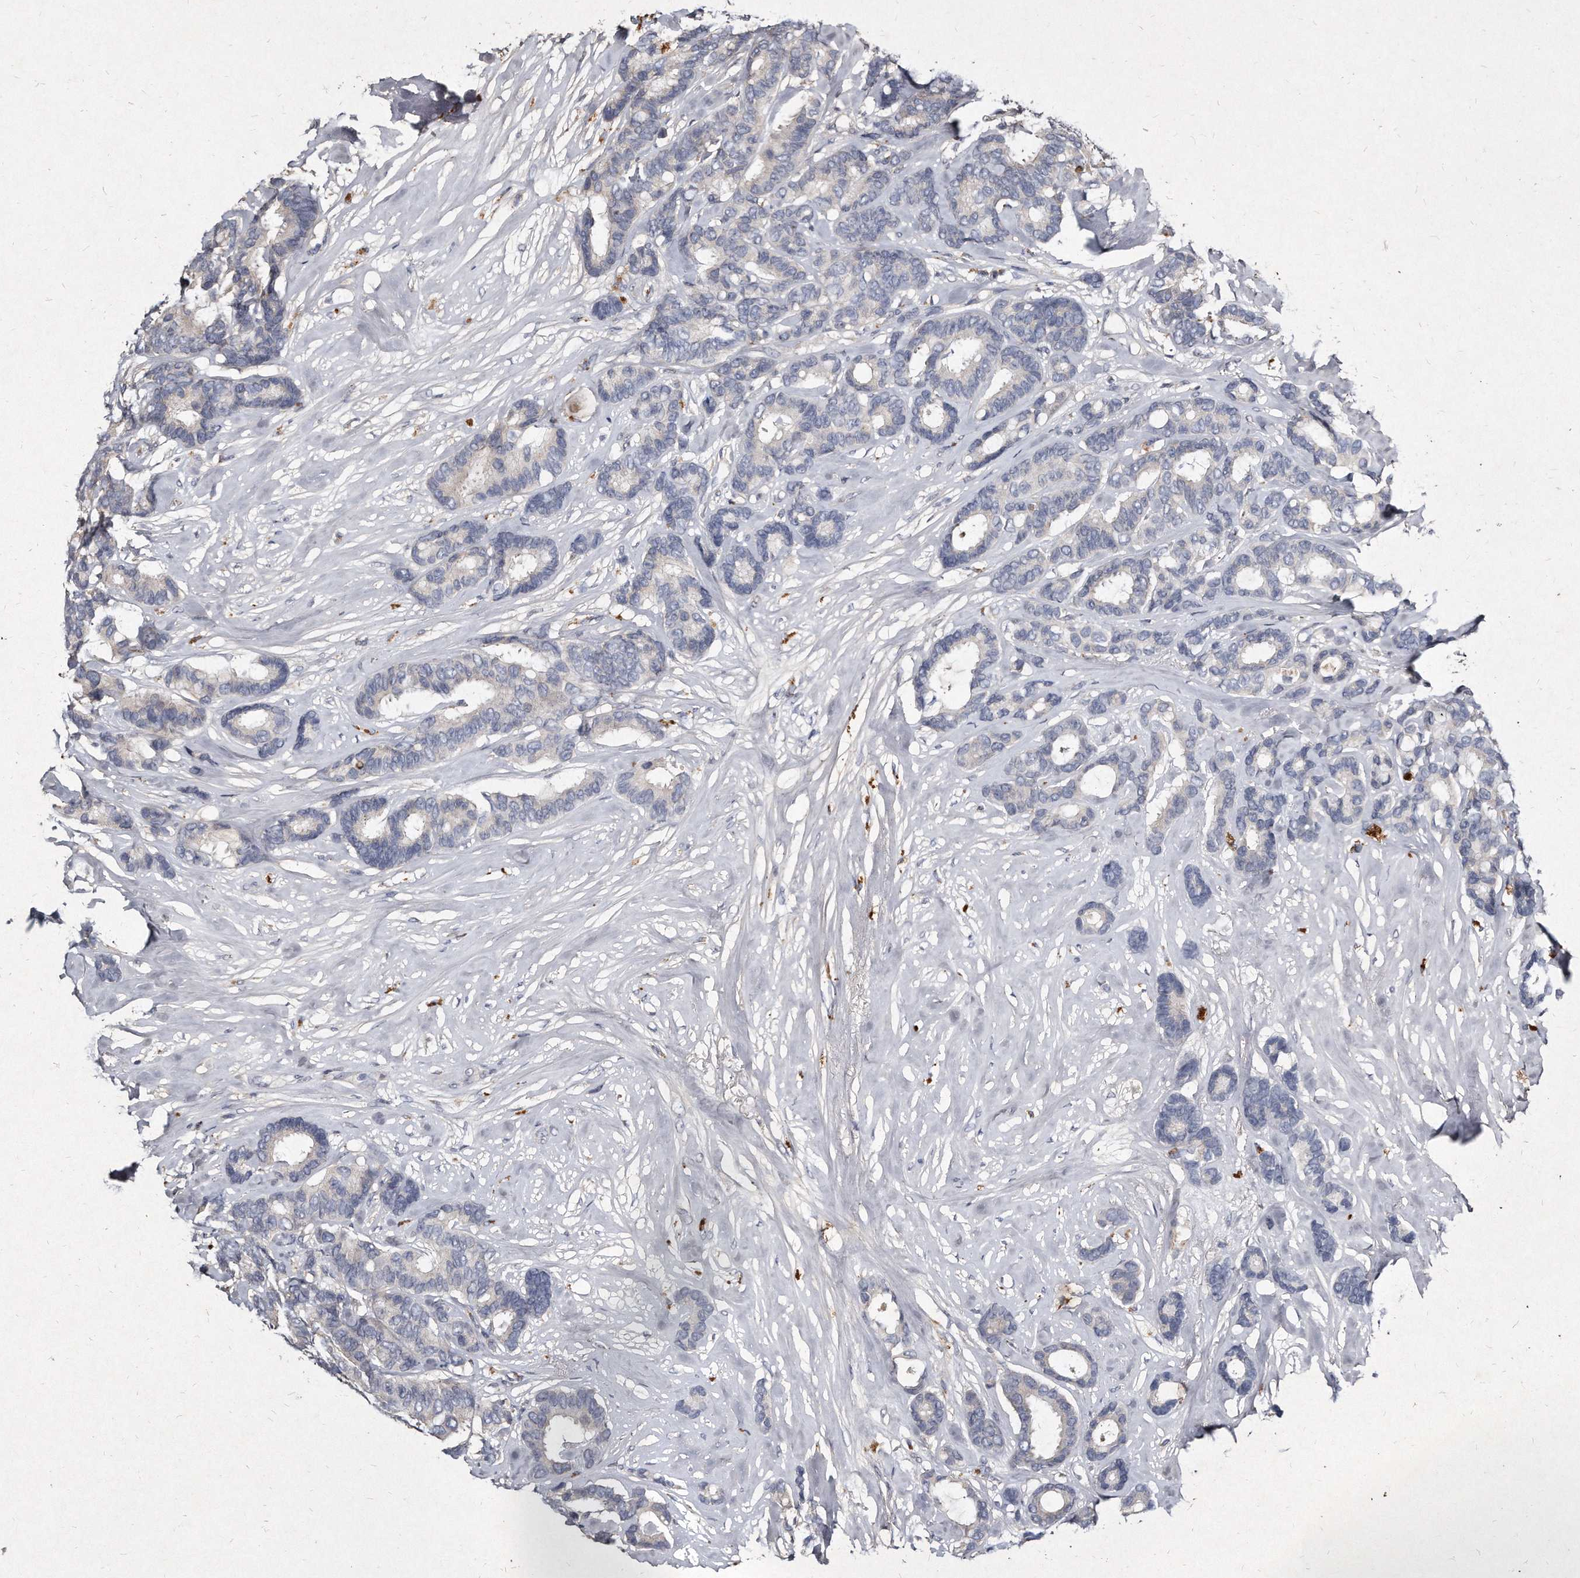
{"staining": {"intensity": "negative", "quantity": "none", "location": "none"}, "tissue": "breast cancer", "cell_type": "Tumor cells", "image_type": "cancer", "snomed": [{"axis": "morphology", "description": "Duct carcinoma"}, {"axis": "topography", "description": "Breast"}], "caption": "An image of human breast invasive ductal carcinoma is negative for staining in tumor cells. The staining is performed using DAB (3,3'-diaminobenzidine) brown chromogen with nuclei counter-stained in using hematoxylin.", "gene": "KLHDC3", "patient": {"sex": "female", "age": 87}}